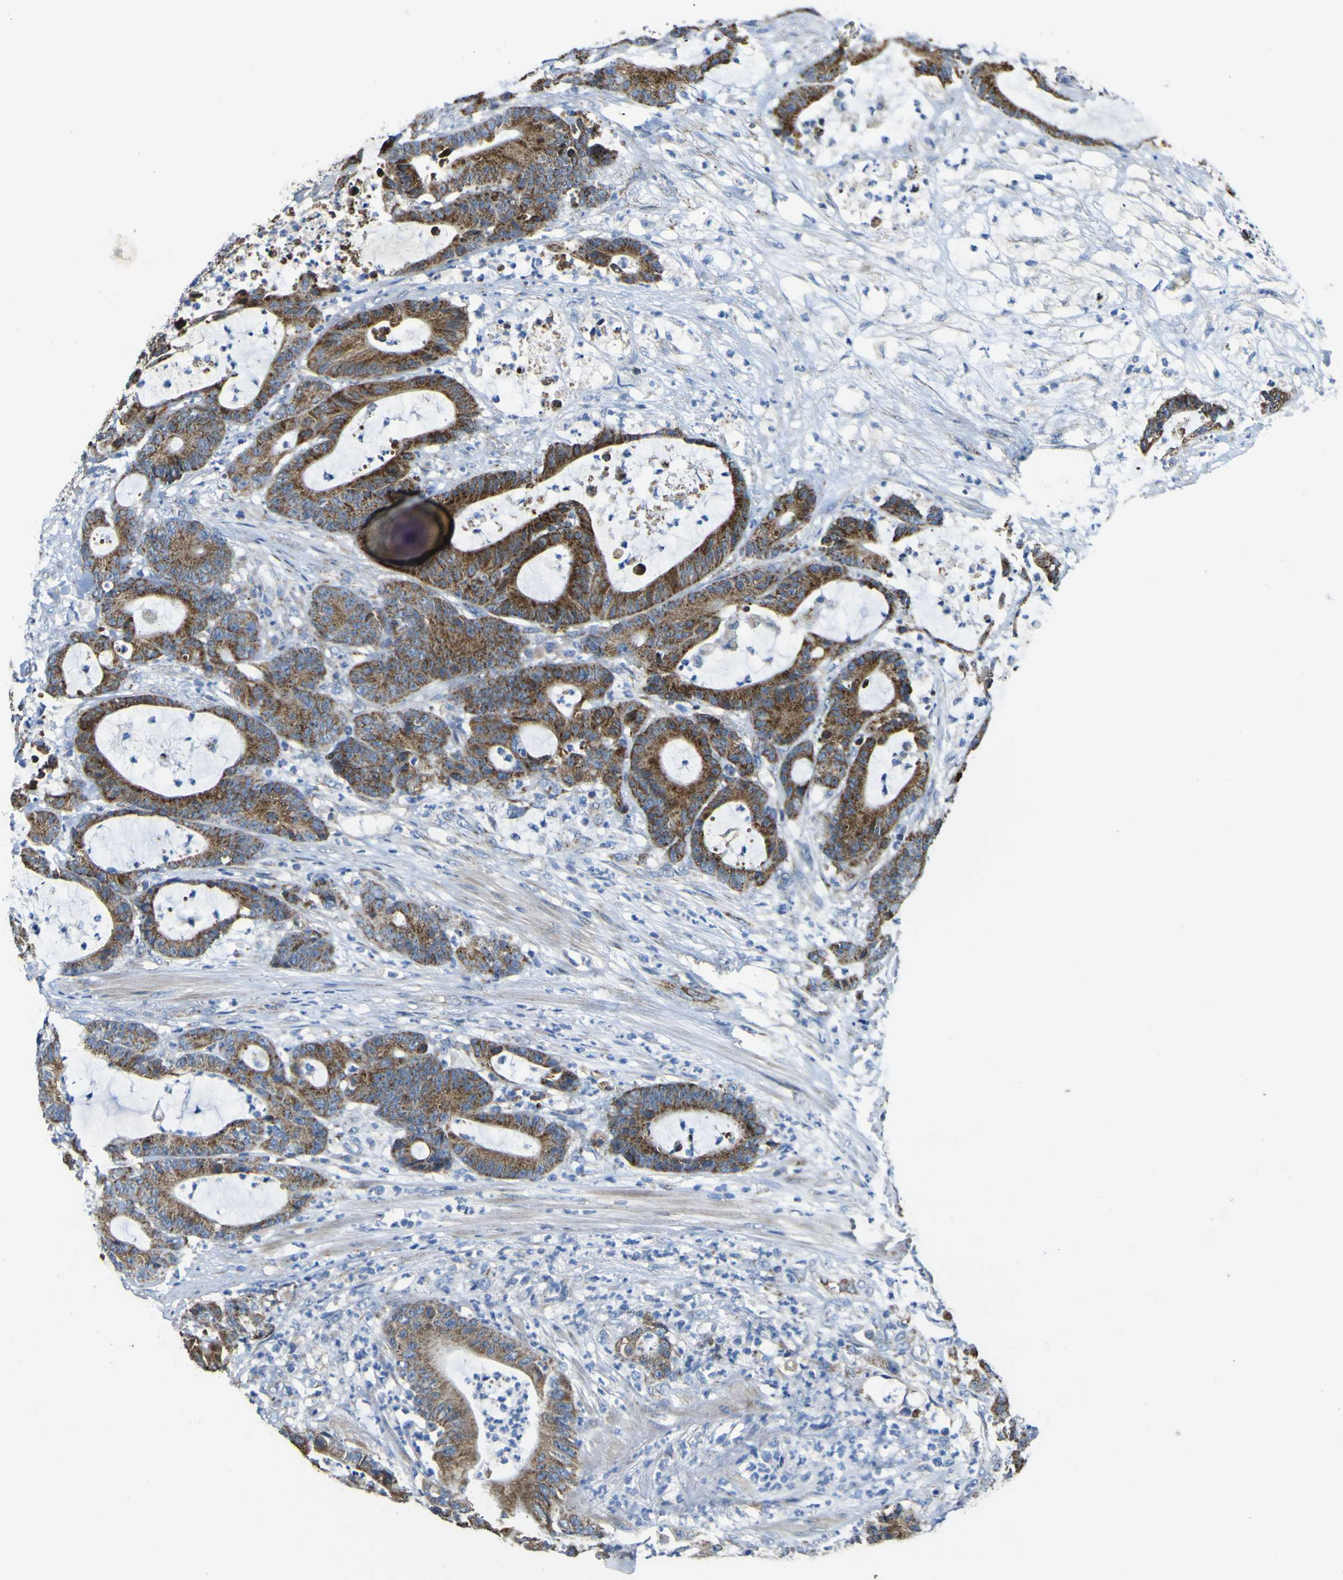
{"staining": {"intensity": "moderate", "quantity": ">75%", "location": "cytoplasmic/membranous"}, "tissue": "colorectal cancer", "cell_type": "Tumor cells", "image_type": "cancer", "snomed": [{"axis": "morphology", "description": "Adenocarcinoma, NOS"}, {"axis": "topography", "description": "Colon"}], "caption": "Immunohistochemical staining of human colorectal adenocarcinoma demonstrates medium levels of moderate cytoplasmic/membranous protein positivity in approximately >75% of tumor cells.", "gene": "ALDH18A1", "patient": {"sex": "female", "age": 84}}